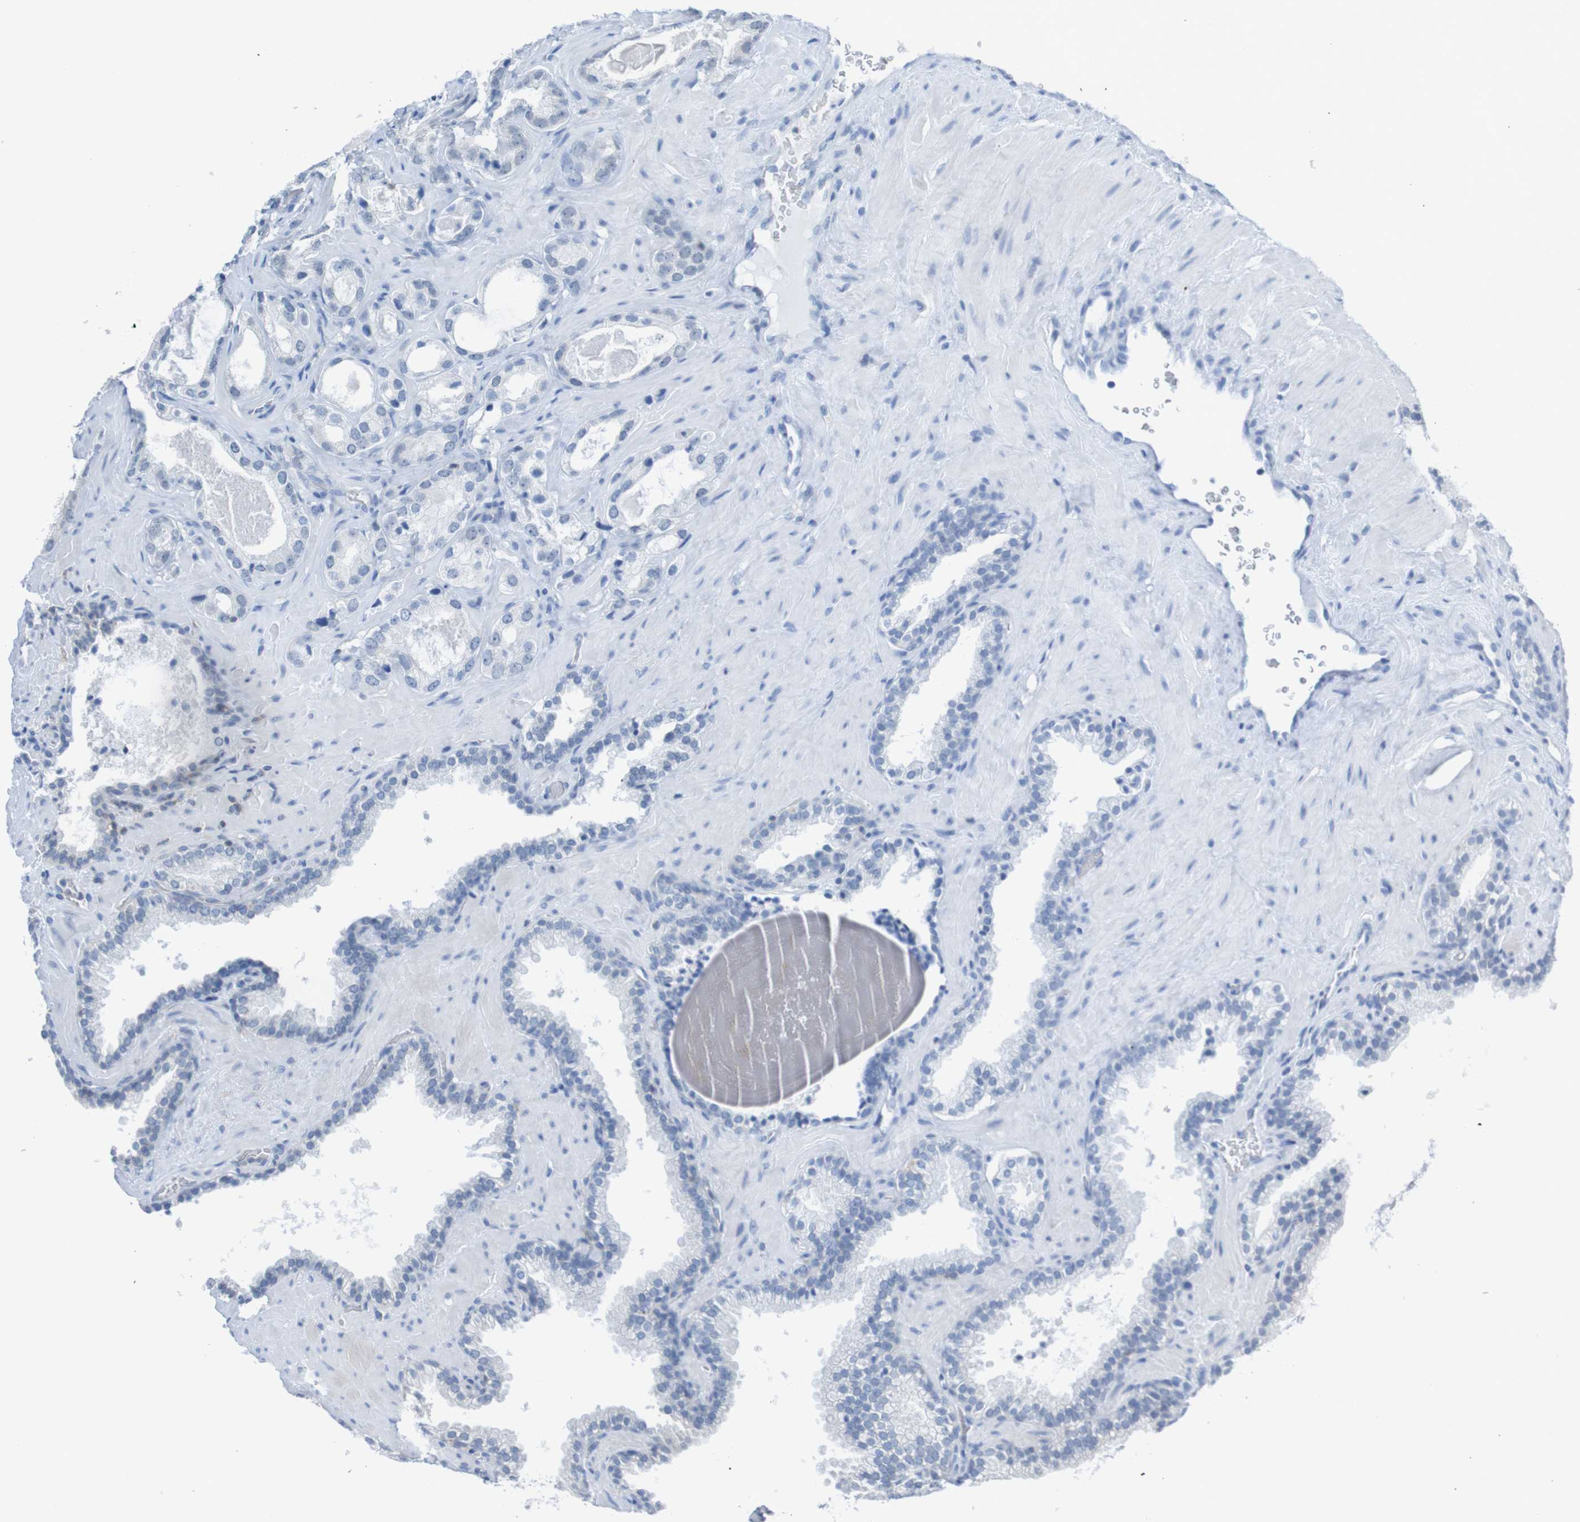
{"staining": {"intensity": "negative", "quantity": "none", "location": "none"}, "tissue": "prostate cancer", "cell_type": "Tumor cells", "image_type": "cancer", "snomed": [{"axis": "morphology", "description": "Adenocarcinoma, High grade"}, {"axis": "topography", "description": "Prostate"}], "caption": "Protein analysis of prostate adenocarcinoma (high-grade) displays no significant positivity in tumor cells. (DAB (3,3'-diaminobenzidine) immunohistochemistry visualized using brightfield microscopy, high magnification).", "gene": "MINAR1", "patient": {"sex": "male", "age": 64}}